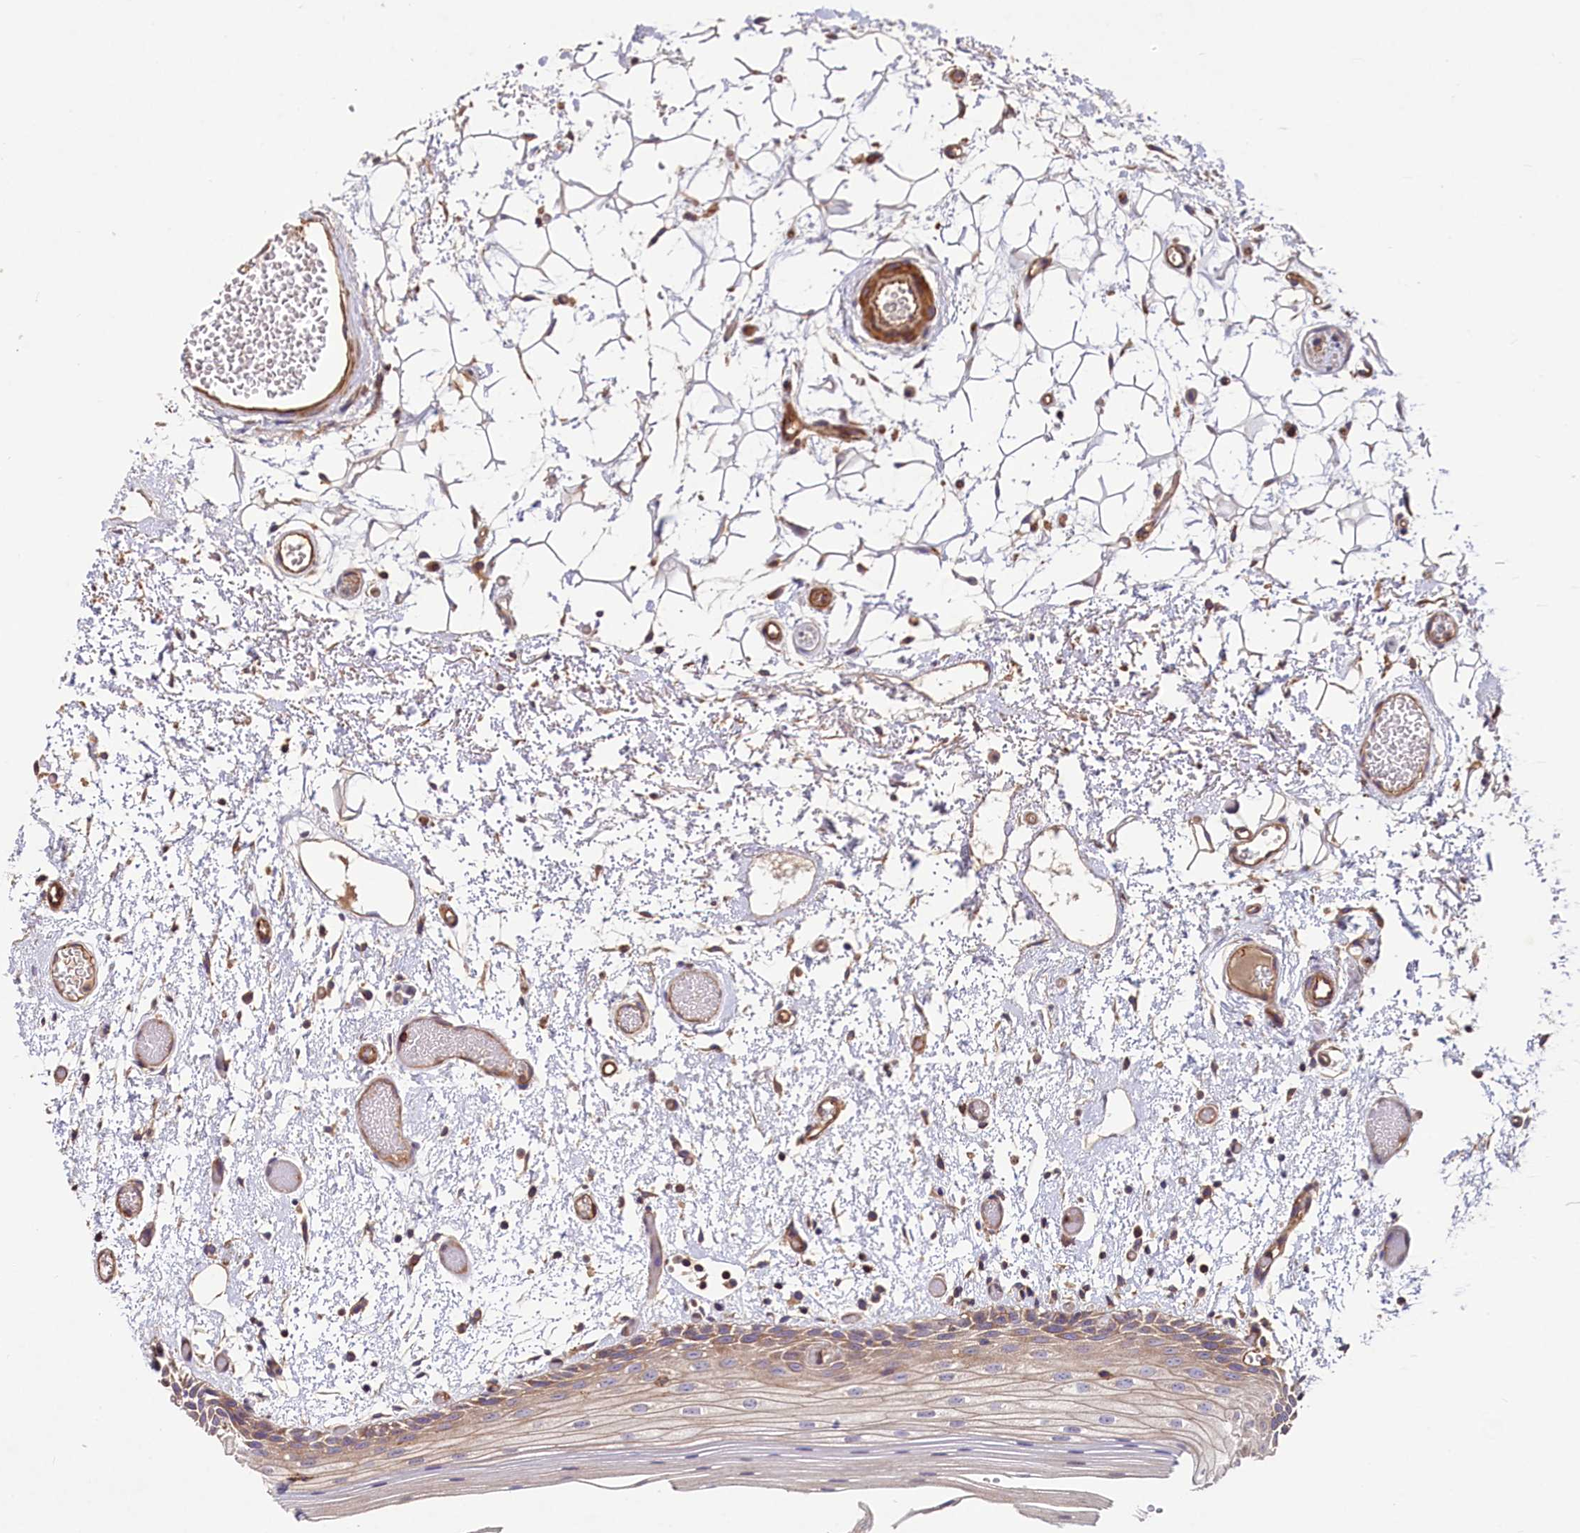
{"staining": {"intensity": "weak", "quantity": "25%-75%", "location": "cytoplasmic/membranous"}, "tissue": "oral mucosa", "cell_type": "Squamous epithelial cells", "image_type": "normal", "snomed": [{"axis": "morphology", "description": "Normal tissue, NOS"}, {"axis": "topography", "description": "Oral tissue"}], "caption": "Protein staining of normal oral mucosa exhibits weak cytoplasmic/membranous expression in about 25%-75% of squamous epithelial cells. Nuclei are stained in blue.", "gene": "KLHDC4", "patient": {"sex": "male", "age": 52}}